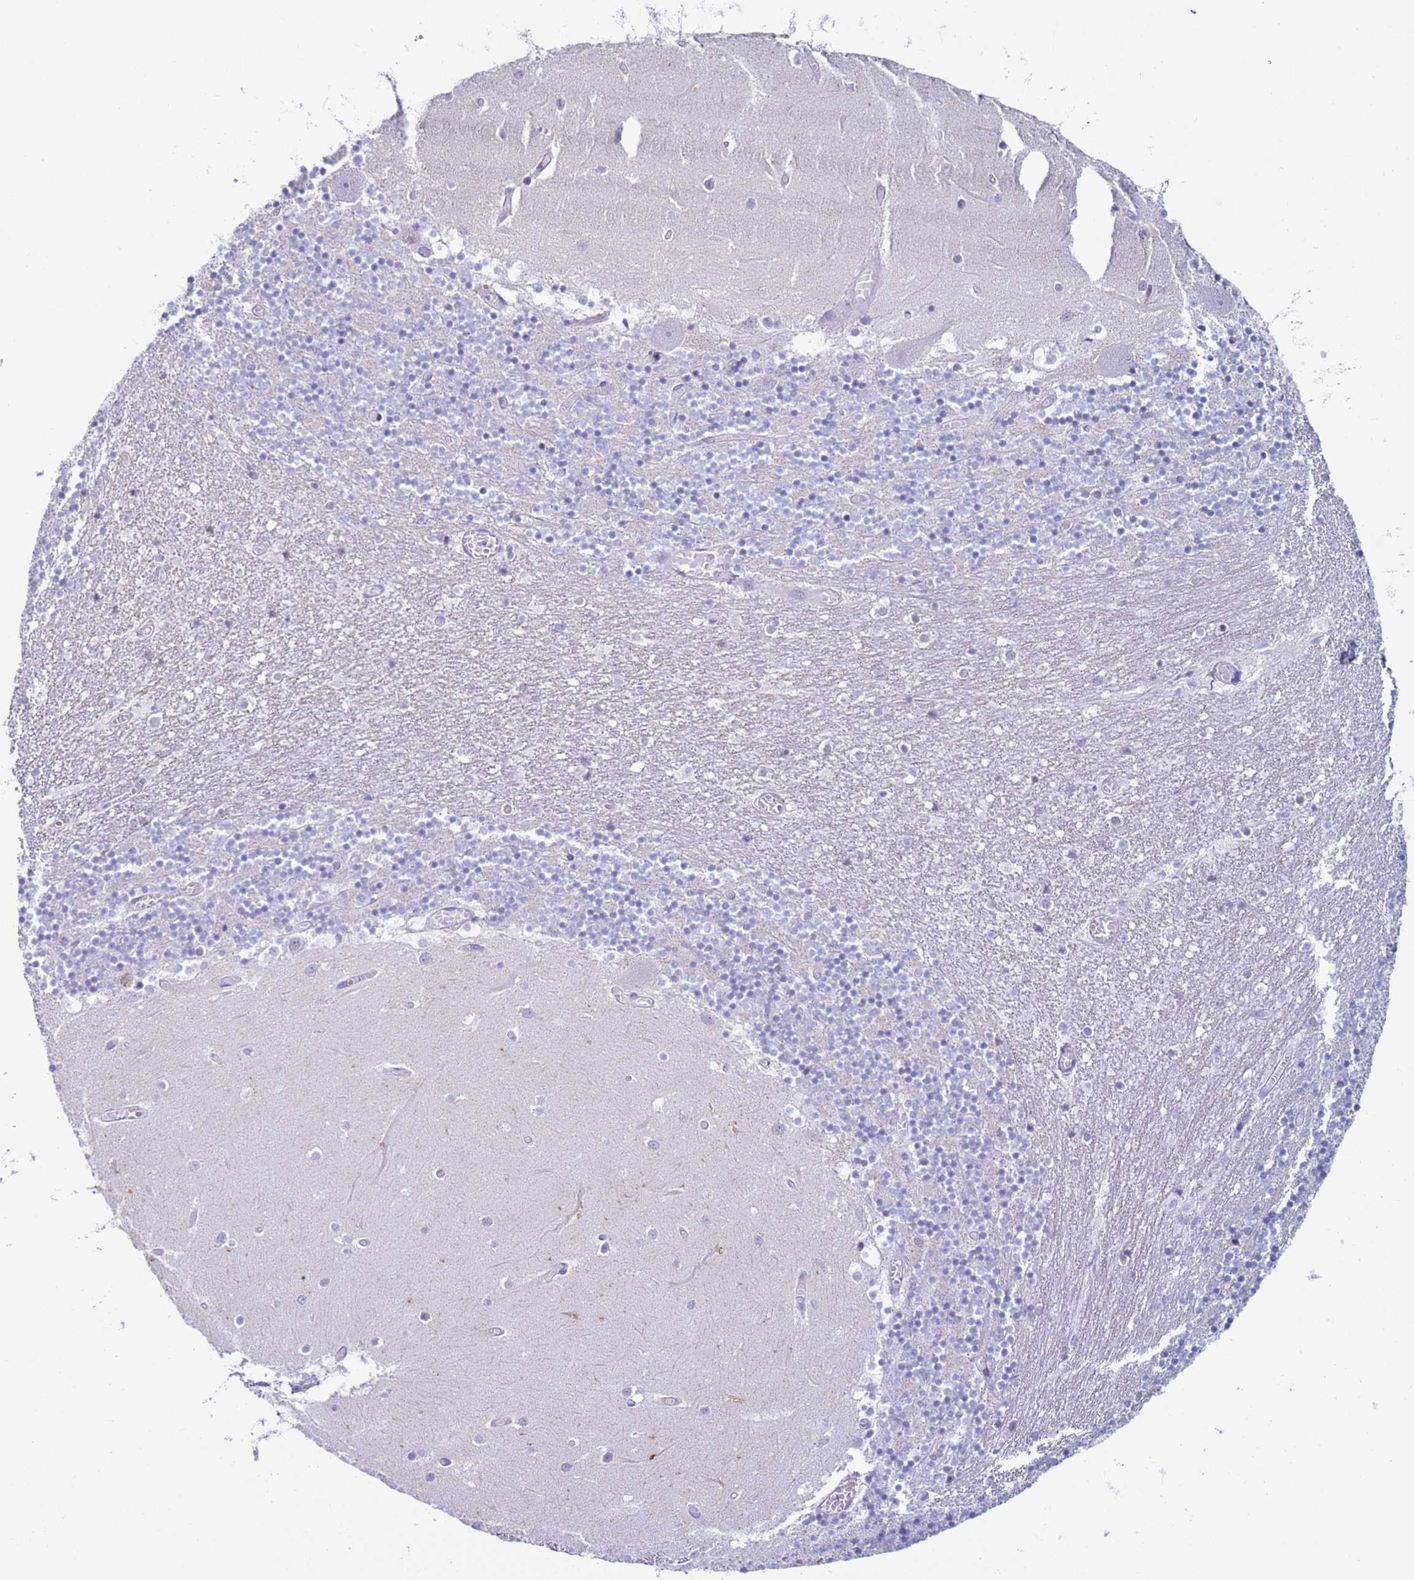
{"staining": {"intensity": "negative", "quantity": "none", "location": "none"}, "tissue": "cerebellum", "cell_type": "Cells in granular layer", "image_type": "normal", "snomed": [{"axis": "morphology", "description": "Normal tissue, NOS"}, {"axis": "topography", "description": "Cerebellum"}], "caption": "This is a image of IHC staining of benign cerebellum, which shows no staining in cells in granular layer.", "gene": "NPAP1", "patient": {"sex": "female", "age": 28}}